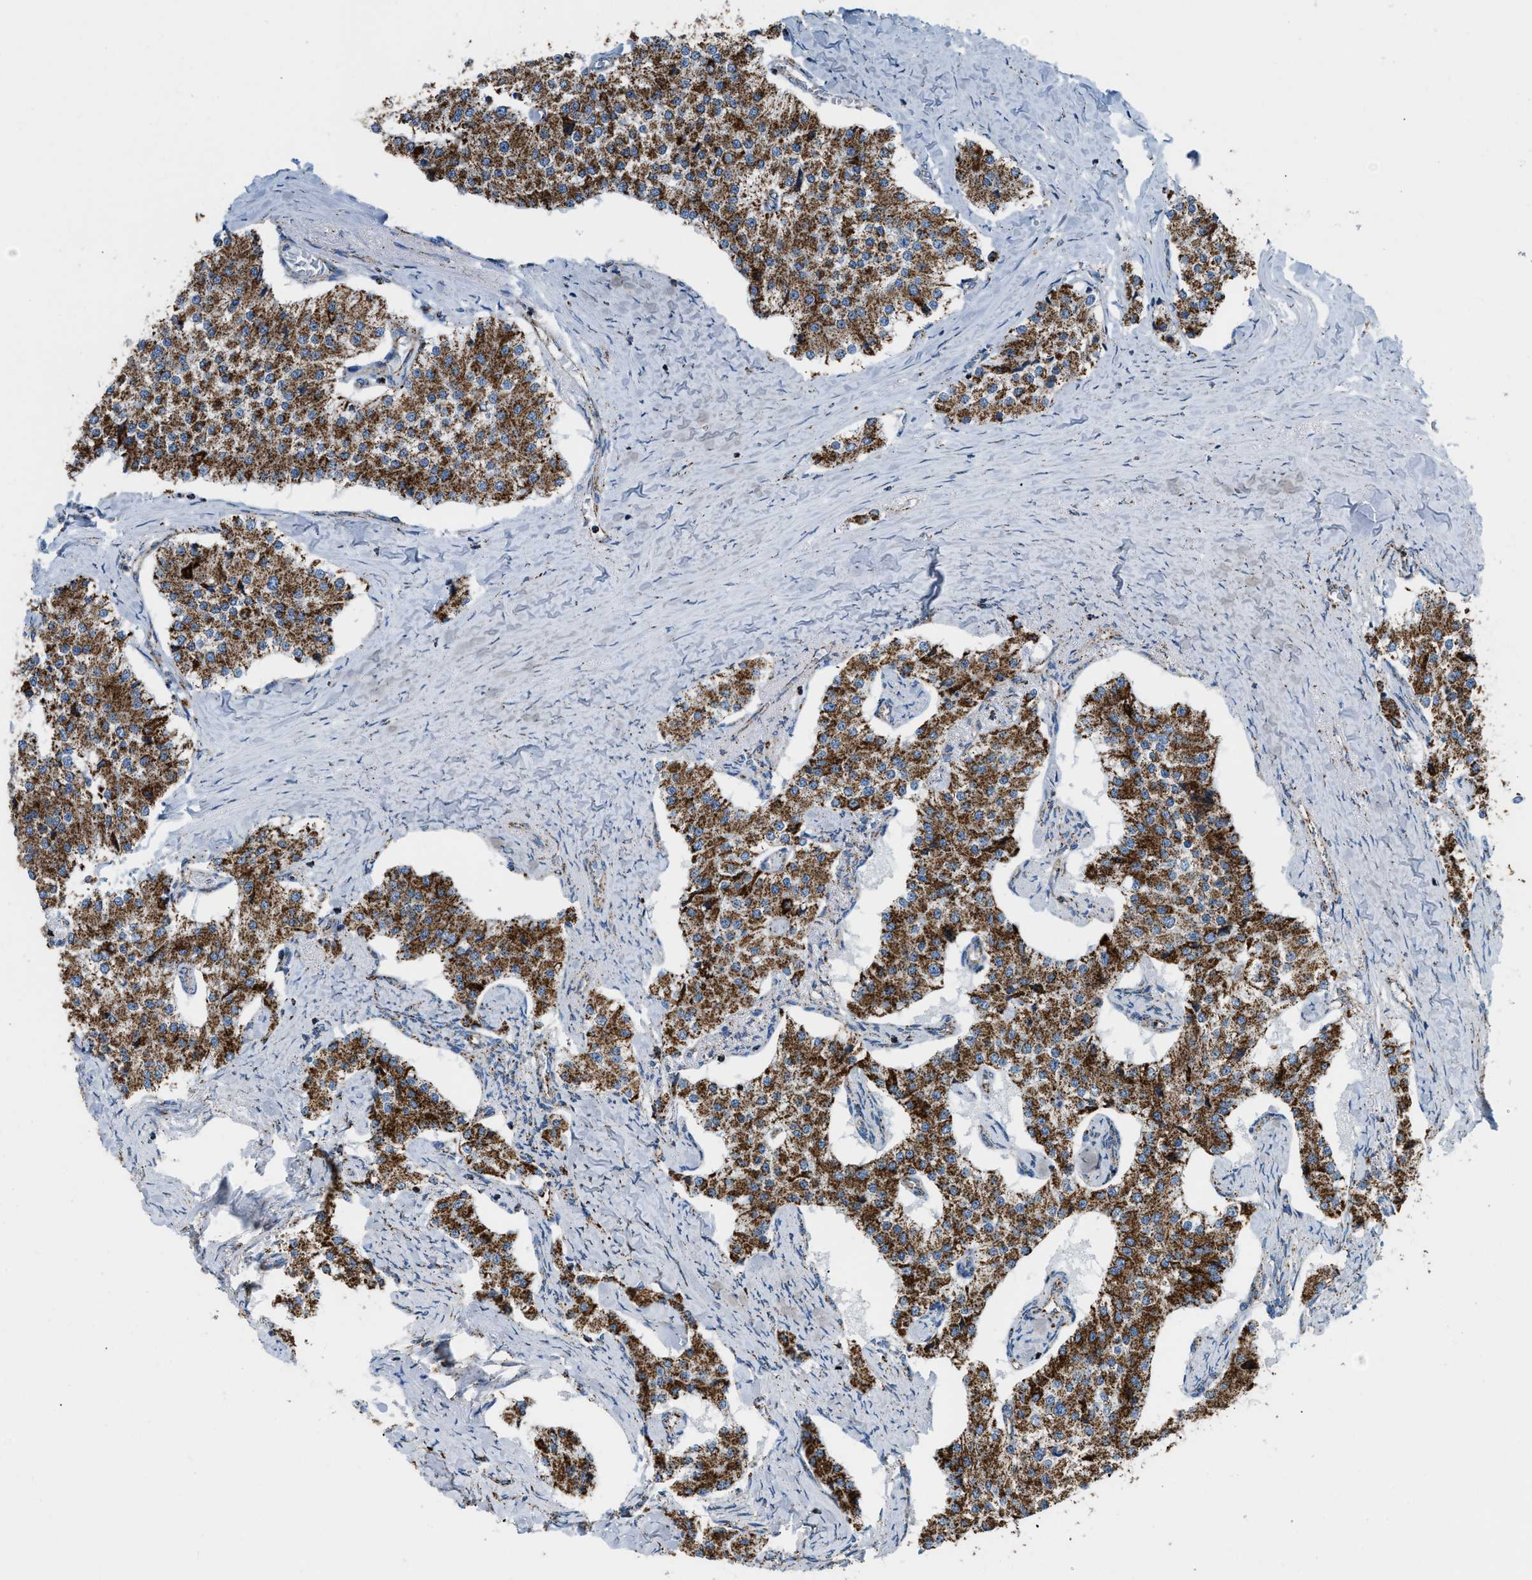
{"staining": {"intensity": "strong", "quantity": ">75%", "location": "cytoplasmic/membranous"}, "tissue": "carcinoid", "cell_type": "Tumor cells", "image_type": "cancer", "snomed": [{"axis": "morphology", "description": "Carcinoid, malignant, NOS"}, {"axis": "topography", "description": "Colon"}], "caption": "Protein staining of carcinoid tissue exhibits strong cytoplasmic/membranous staining in approximately >75% of tumor cells.", "gene": "ETFB", "patient": {"sex": "female", "age": 52}}